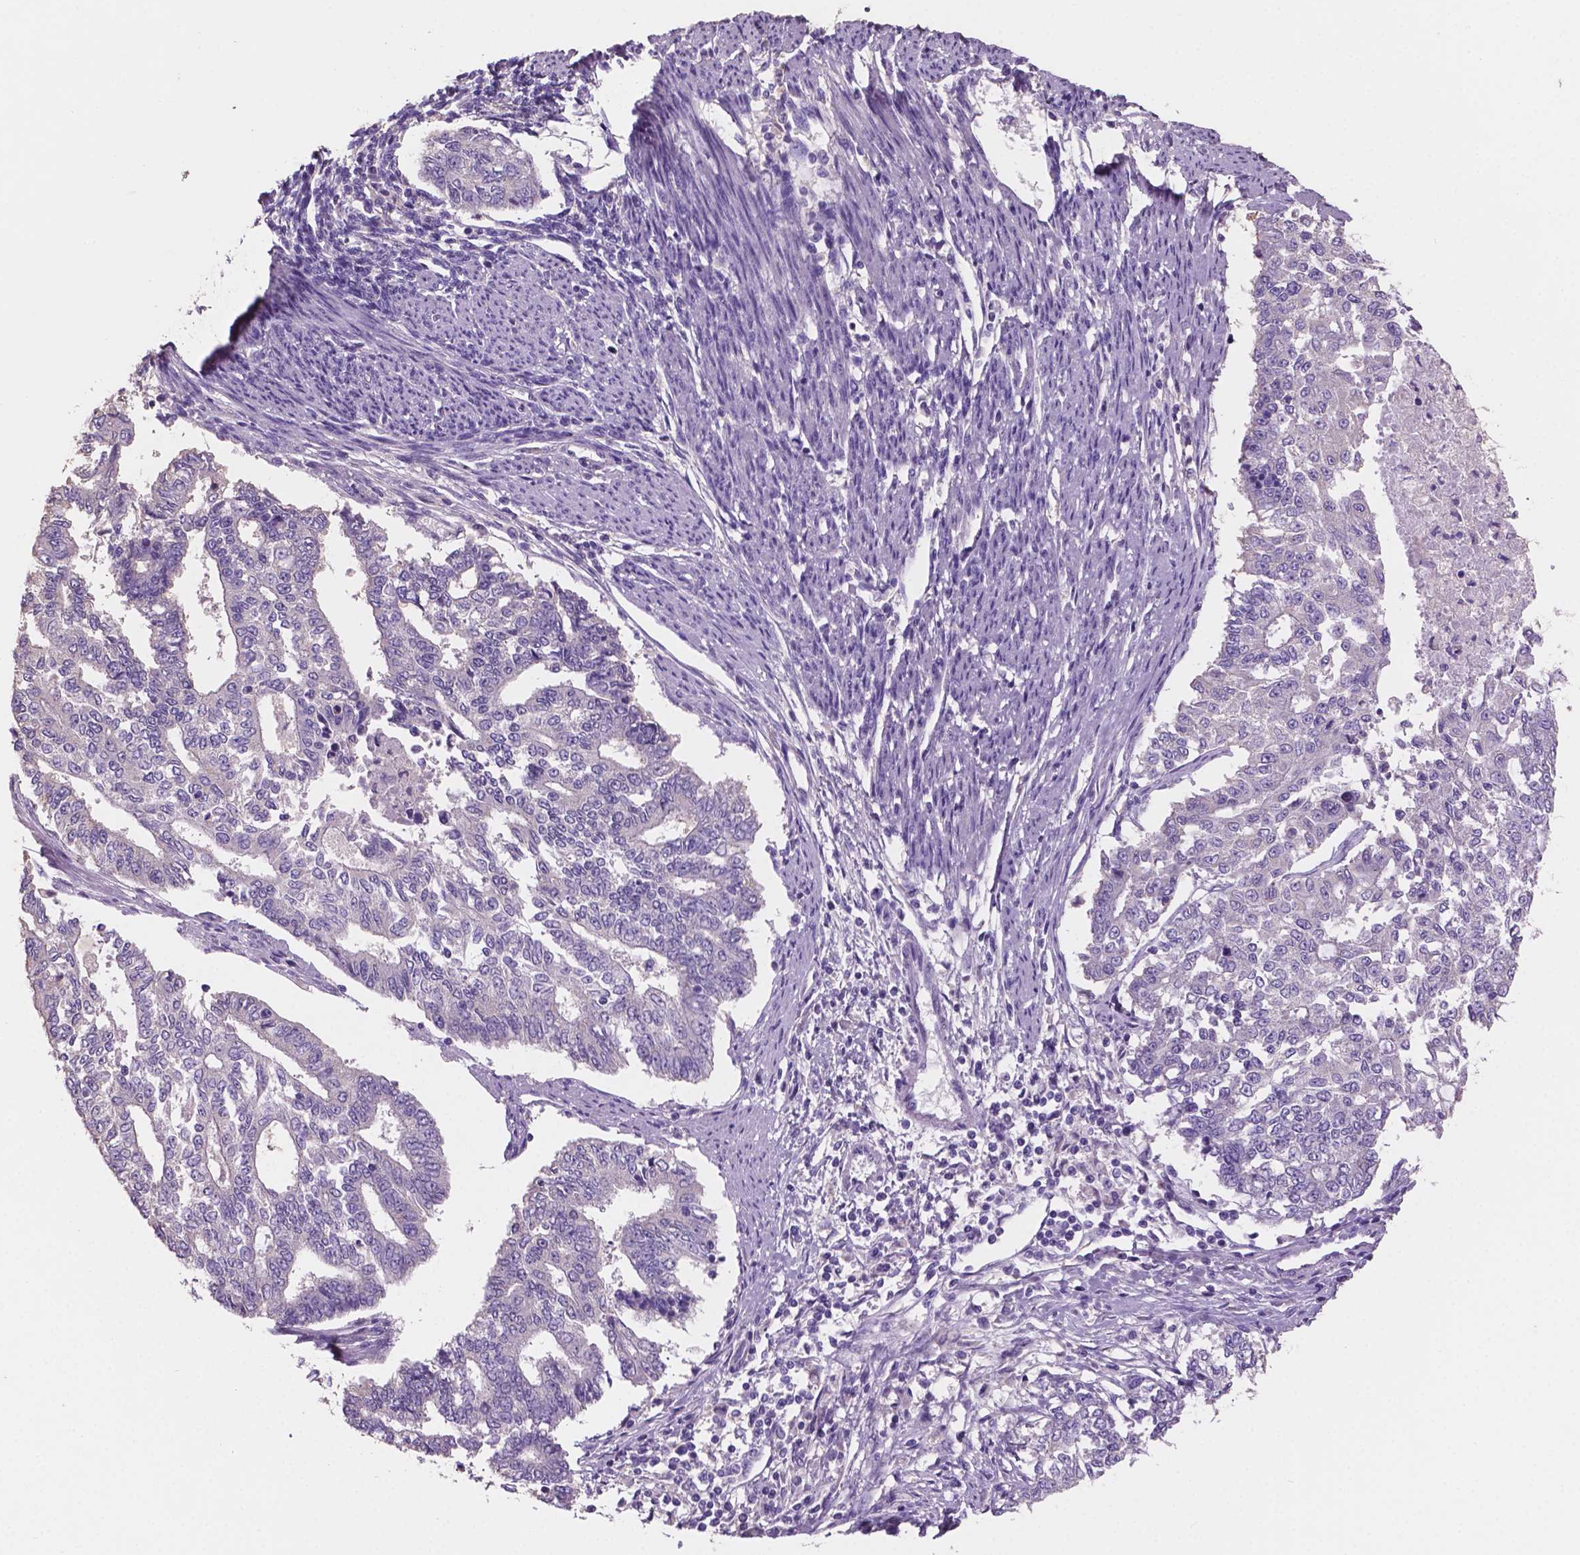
{"staining": {"intensity": "negative", "quantity": "none", "location": "none"}, "tissue": "endometrial cancer", "cell_type": "Tumor cells", "image_type": "cancer", "snomed": [{"axis": "morphology", "description": "Adenocarcinoma, NOS"}, {"axis": "topography", "description": "Uterus"}], "caption": "Immunohistochemical staining of human endometrial cancer (adenocarcinoma) exhibits no significant expression in tumor cells. (Immunohistochemistry (ihc), brightfield microscopy, high magnification).", "gene": "SBSN", "patient": {"sex": "female", "age": 59}}